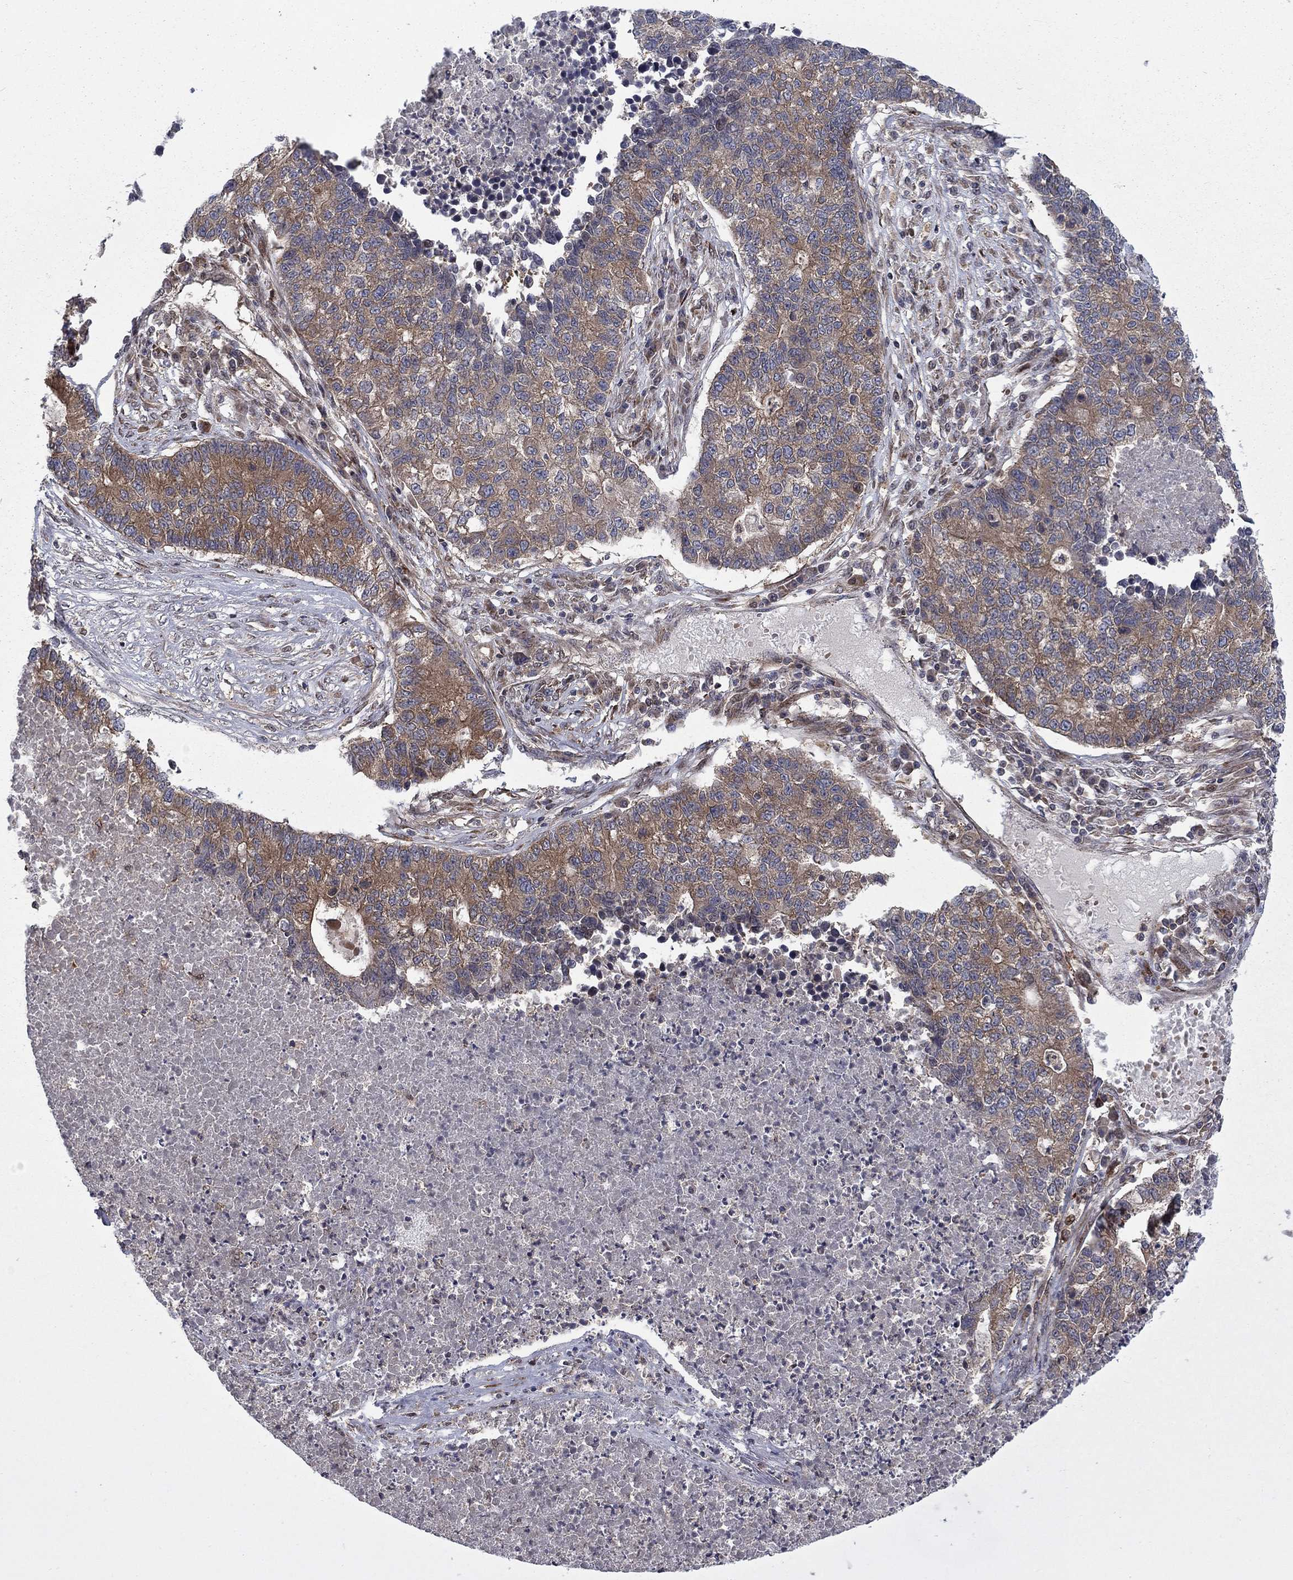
{"staining": {"intensity": "moderate", "quantity": "<25%", "location": "cytoplasmic/membranous"}, "tissue": "lung cancer", "cell_type": "Tumor cells", "image_type": "cancer", "snomed": [{"axis": "morphology", "description": "Adenocarcinoma, NOS"}, {"axis": "topography", "description": "Lung"}], "caption": "A brown stain labels moderate cytoplasmic/membranous positivity of a protein in human lung cancer tumor cells. The protein is stained brown, and the nuclei are stained in blue (DAB (3,3'-diaminobenzidine) IHC with brightfield microscopy, high magnification).", "gene": "HDAC4", "patient": {"sex": "male", "age": 57}}